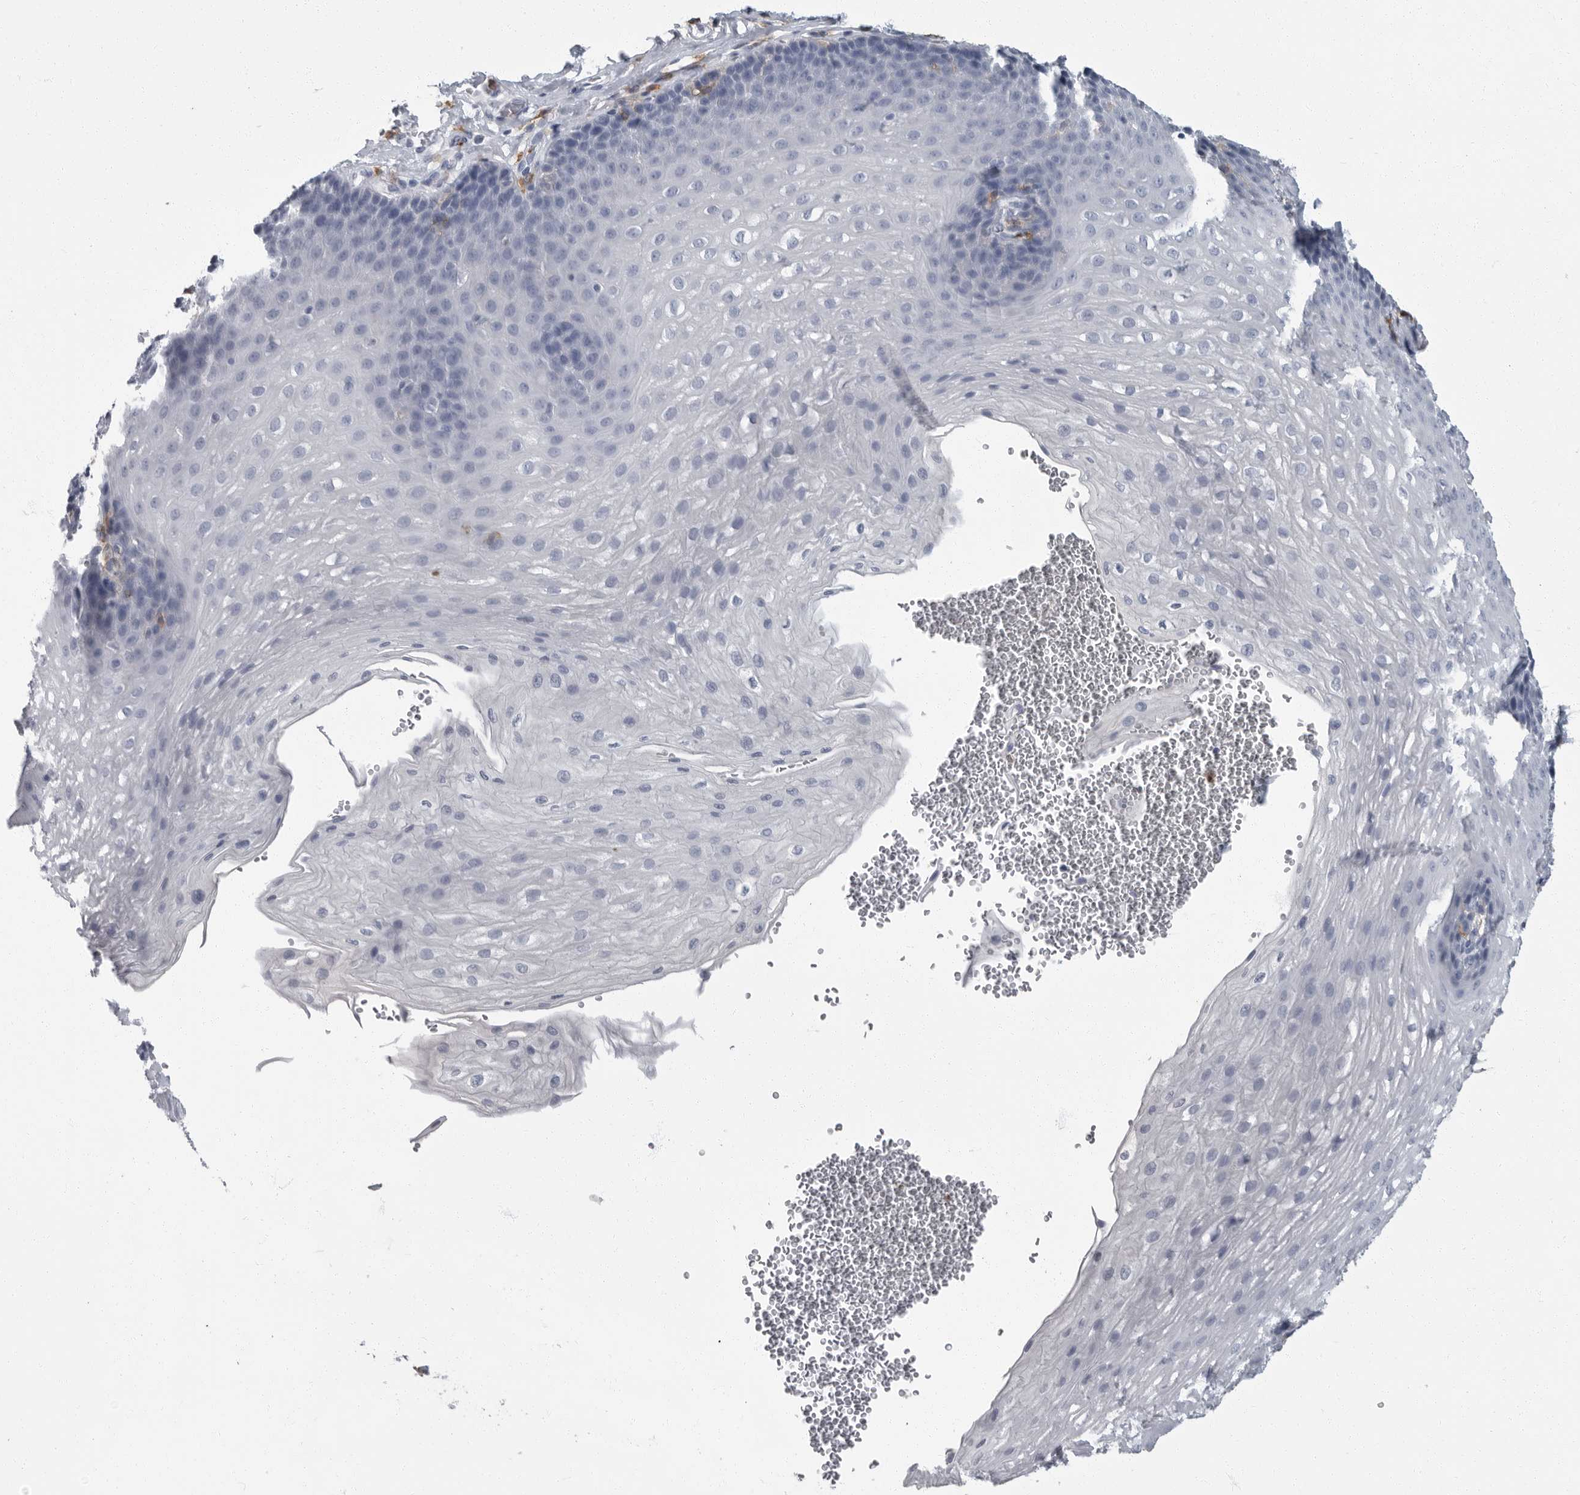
{"staining": {"intensity": "negative", "quantity": "none", "location": "none"}, "tissue": "esophagus", "cell_type": "Squamous epithelial cells", "image_type": "normal", "snomed": [{"axis": "morphology", "description": "Normal tissue, NOS"}, {"axis": "topography", "description": "Esophagus"}], "caption": "This is an IHC image of unremarkable human esophagus. There is no expression in squamous epithelial cells.", "gene": "FCER1G", "patient": {"sex": "female", "age": 66}}